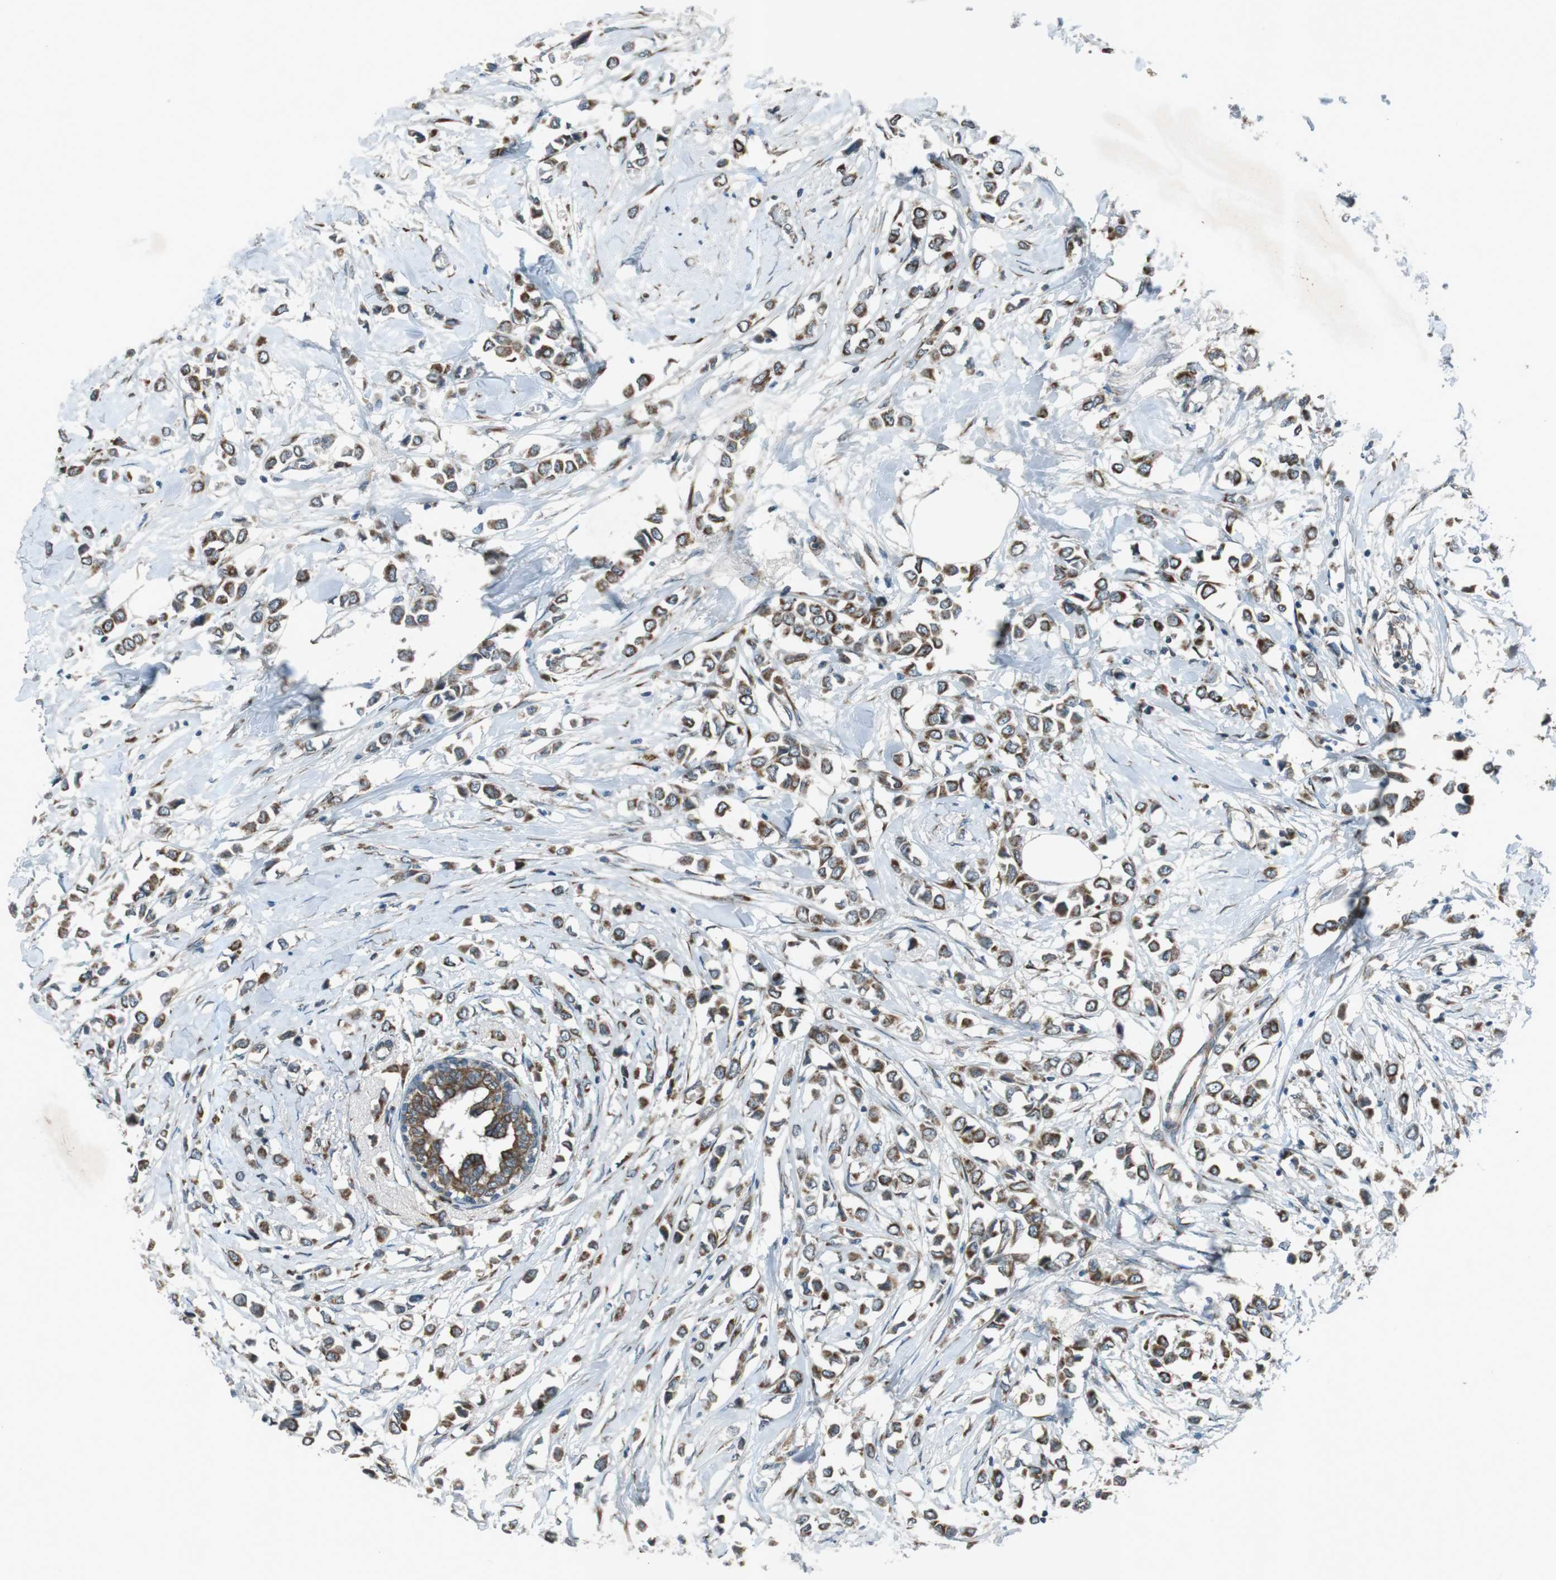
{"staining": {"intensity": "moderate", "quantity": ">75%", "location": "cytoplasmic/membranous"}, "tissue": "breast cancer", "cell_type": "Tumor cells", "image_type": "cancer", "snomed": [{"axis": "morphology", "description": "Lobular carcinoma"}, {"axis": "topography", "description": "Breast"}], "caption": "Immunohistochemical staining of human breast cancer displays medium levels of moderate cytoplasmic/membranous protein positivity in about >75% of tumor cells.", "gene": "SLC41A1", "patient": {"sex": "female", "age": 51}}